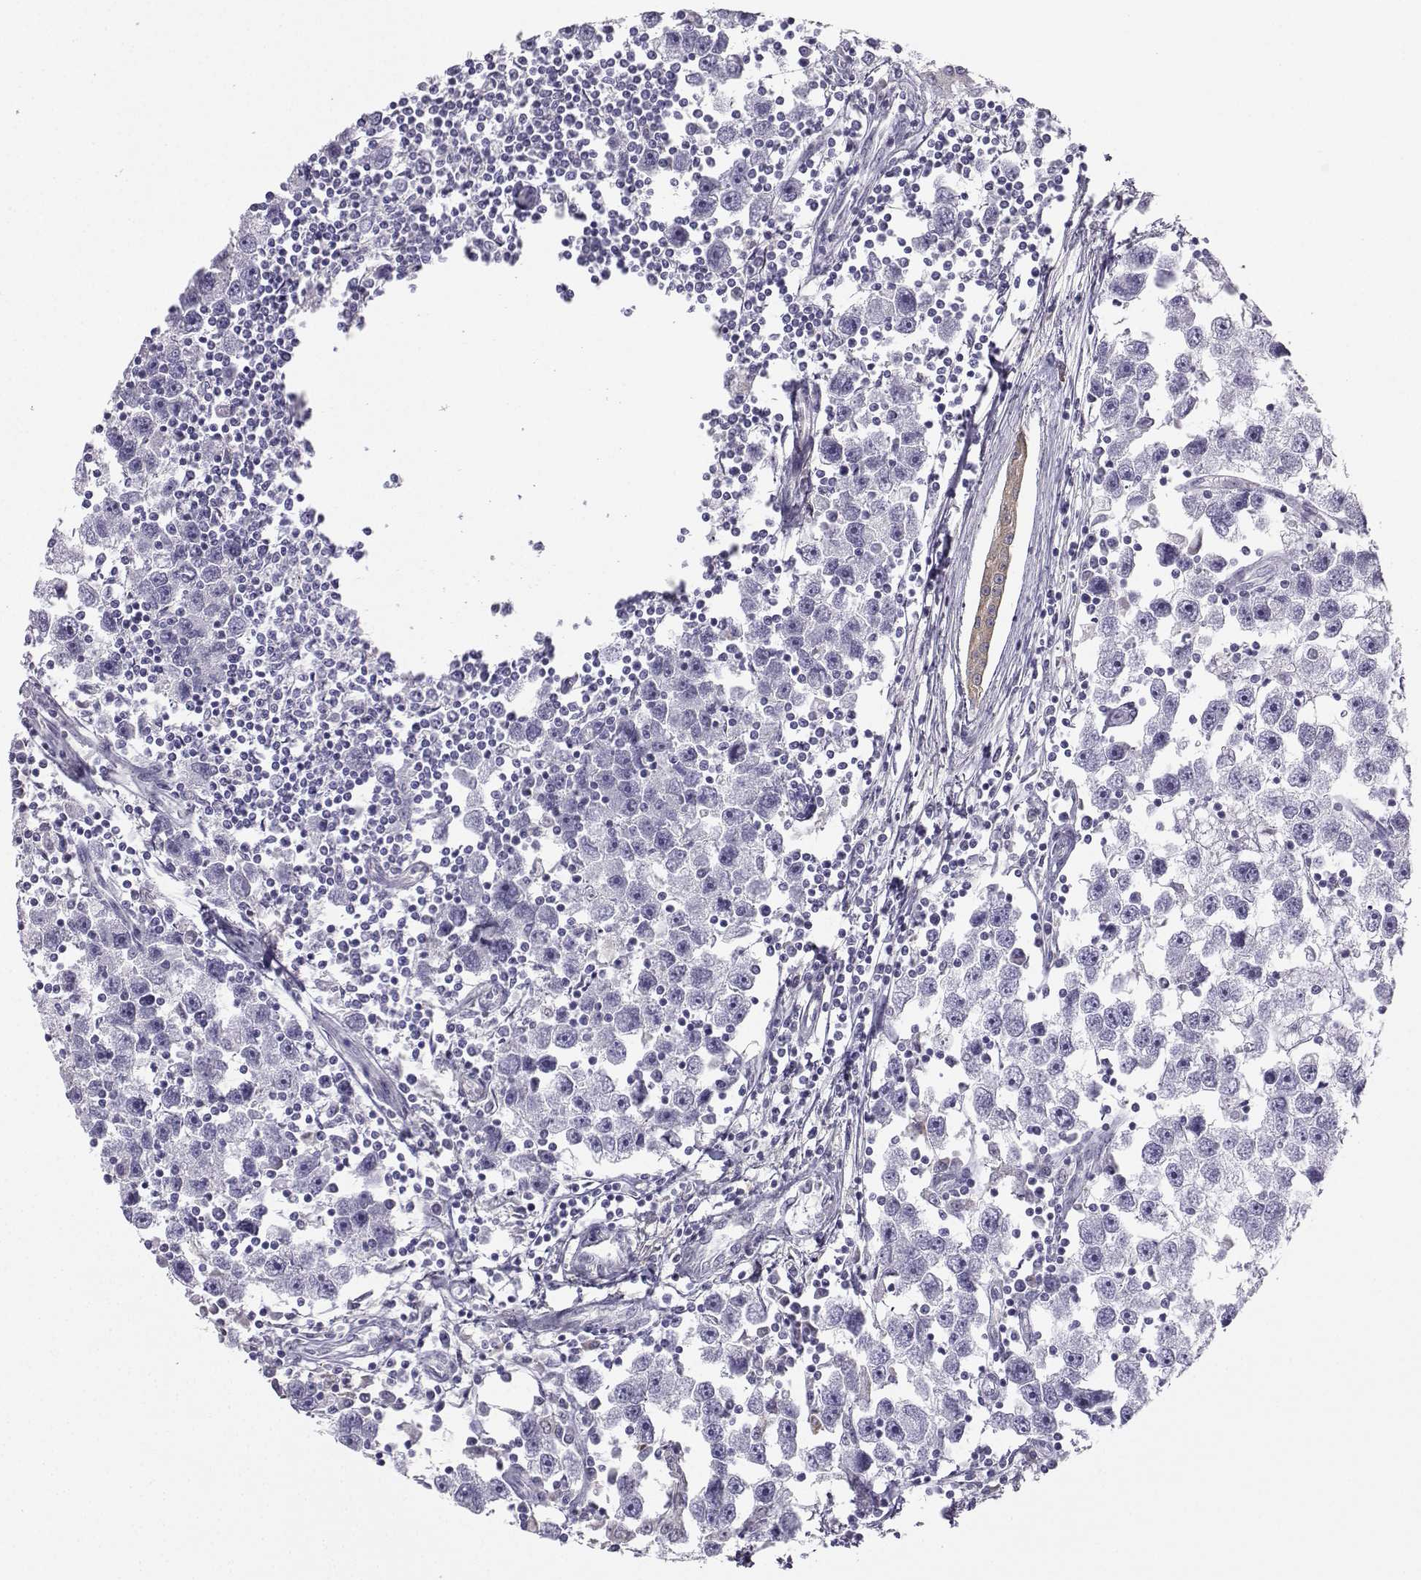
{"staining": {"intensity": "negative", "quantity": "none", "location": "none"}, "tissue": "testis cancer", "cell_type": "Tumor cells", "image_type": "cancer", "snomed": [{"axis": "morphology", "description": "Seminoma, NOS"}, {"axis": "topography", "description": "Testis"}], "caption": "Immunohistochemistry (IHC) of human testis seminoma shows no expression in tumor cells.", "gene": "DCLK3", "patient": {"sex": "male", "age": 30}}